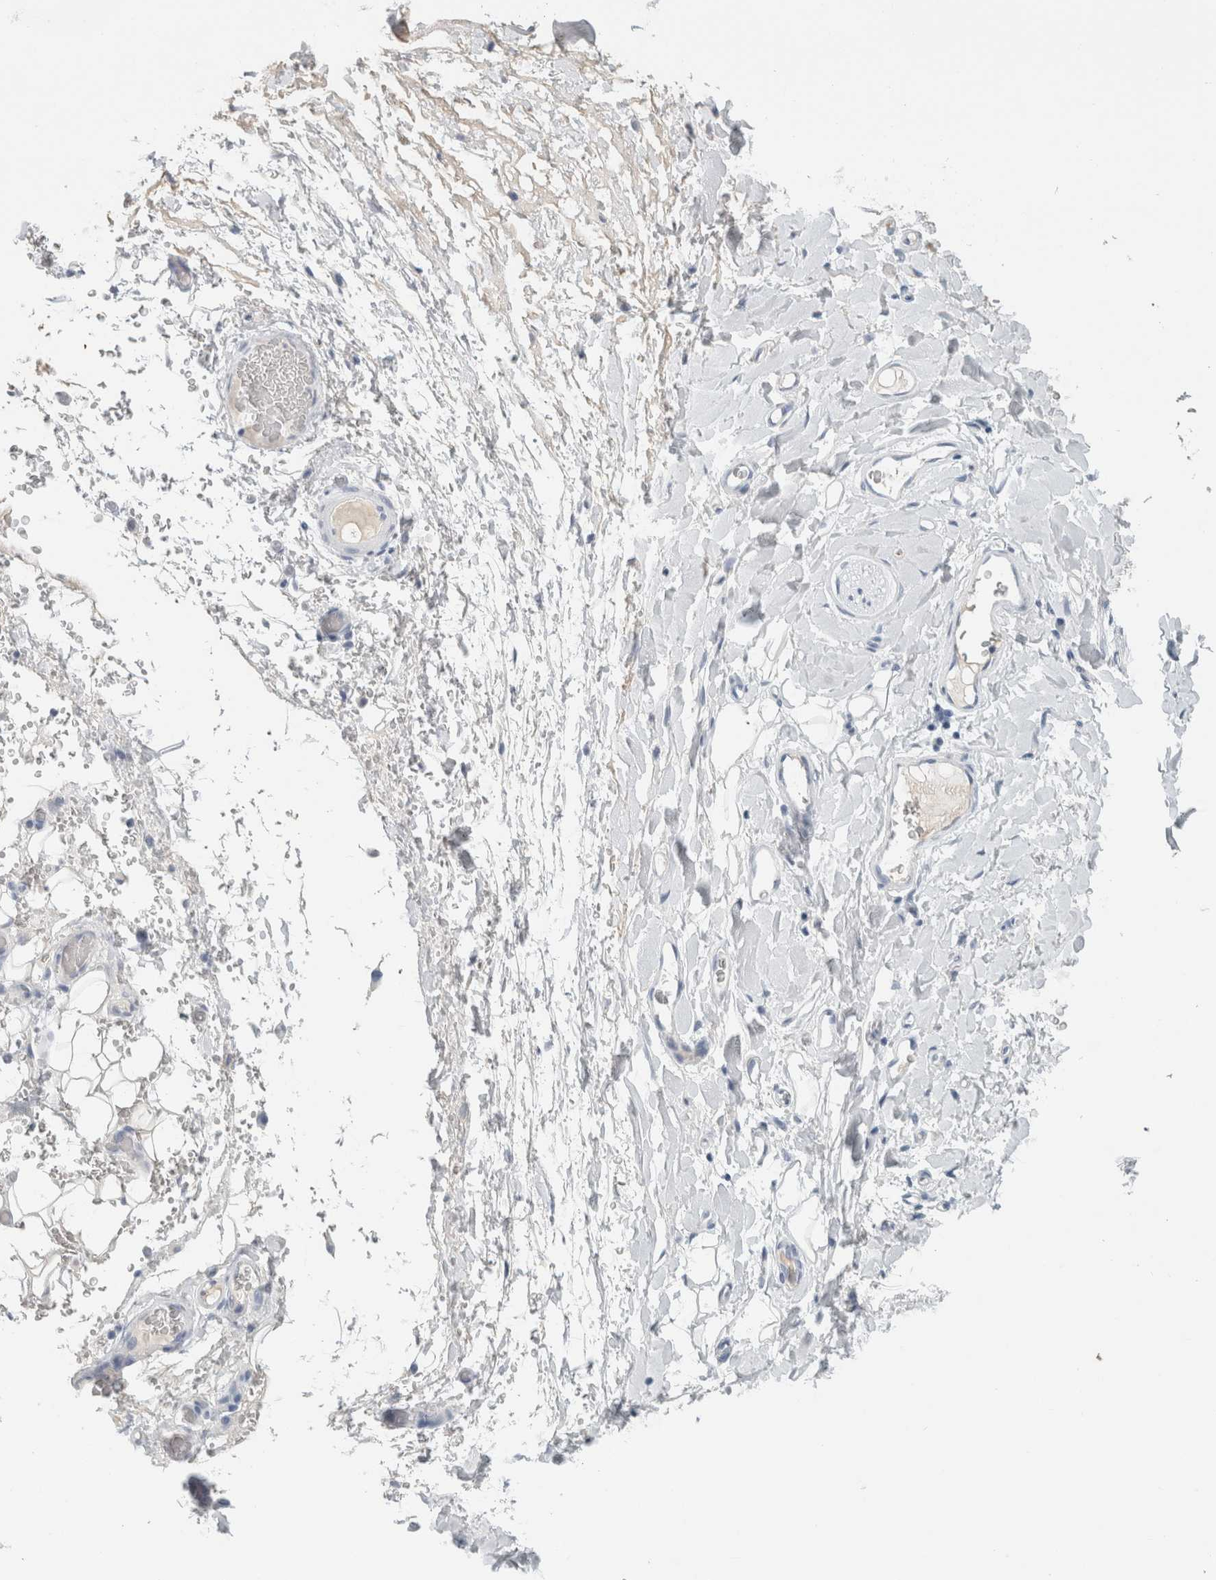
{"staining": {"intensity": "negative", "quantity": "none", "location": "none"}, "tissue": "adipose tissue", "cell_type": "Adipocytes", "image_type": "normal", "snomed": [{"axis": "morphology", "description": "Normal tissue, NOS"}, {"axis": "morphology", "description": "Adenocarcinoma, NOS"}, {"axis": "topography", "description": "Esophagus"}], "caption": "IHC histopathology image of unremarkable adipose tissue: human adipose tissue stained with DAB exhibits no significant protein expression in adipocytes.", "gene": "TSPAN8", "patient": {"sex": "male", "age": 62}}